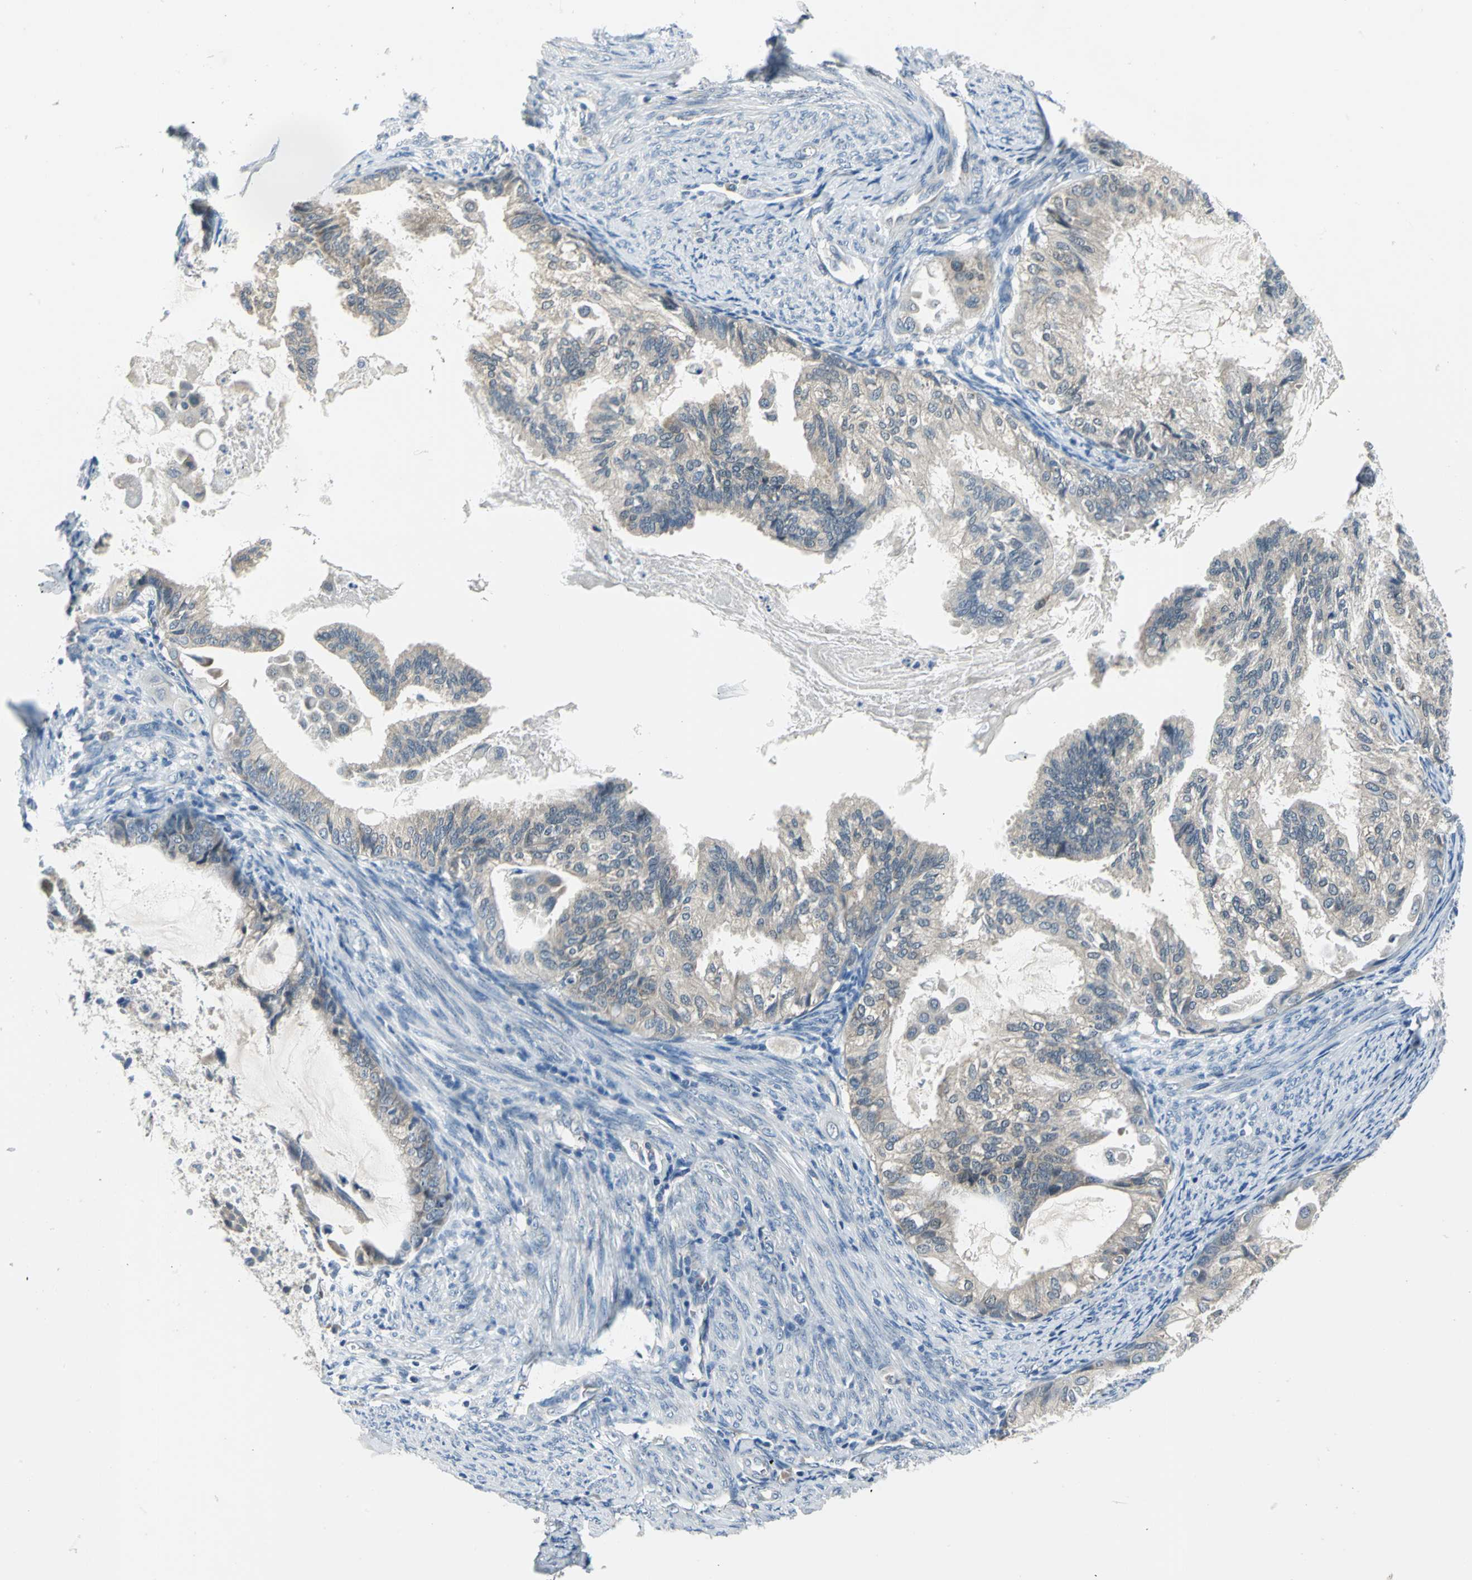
{"staining": {"intensity": "weak", "quantity": "25%-75%", "location": "cytoplasmic/membranous"}, "tissue": "cervical cancer", "cell_type": "Tumor cells", "image_type": "cancer", "snomed": [{"axis": "morphology", "description": "Normal tissue, NOS"}, {"axis": "morphology", "description": "Adenocarcinoma, NOS"}, {"axis": "topography", "description": "Cervix"}, {"axis": "topography", "description": "Endometrium"}], "caption": "The histopathology image reveals staining of adenocarcinoma (cervical), revealing weak cytoplasmic/membranous protein positivity (brown color) within tumor cells. (IHC, brightfield microscopy, high magnification).", "gene": "ZNF415", "patient": {"sex": "female", "age": 86}}